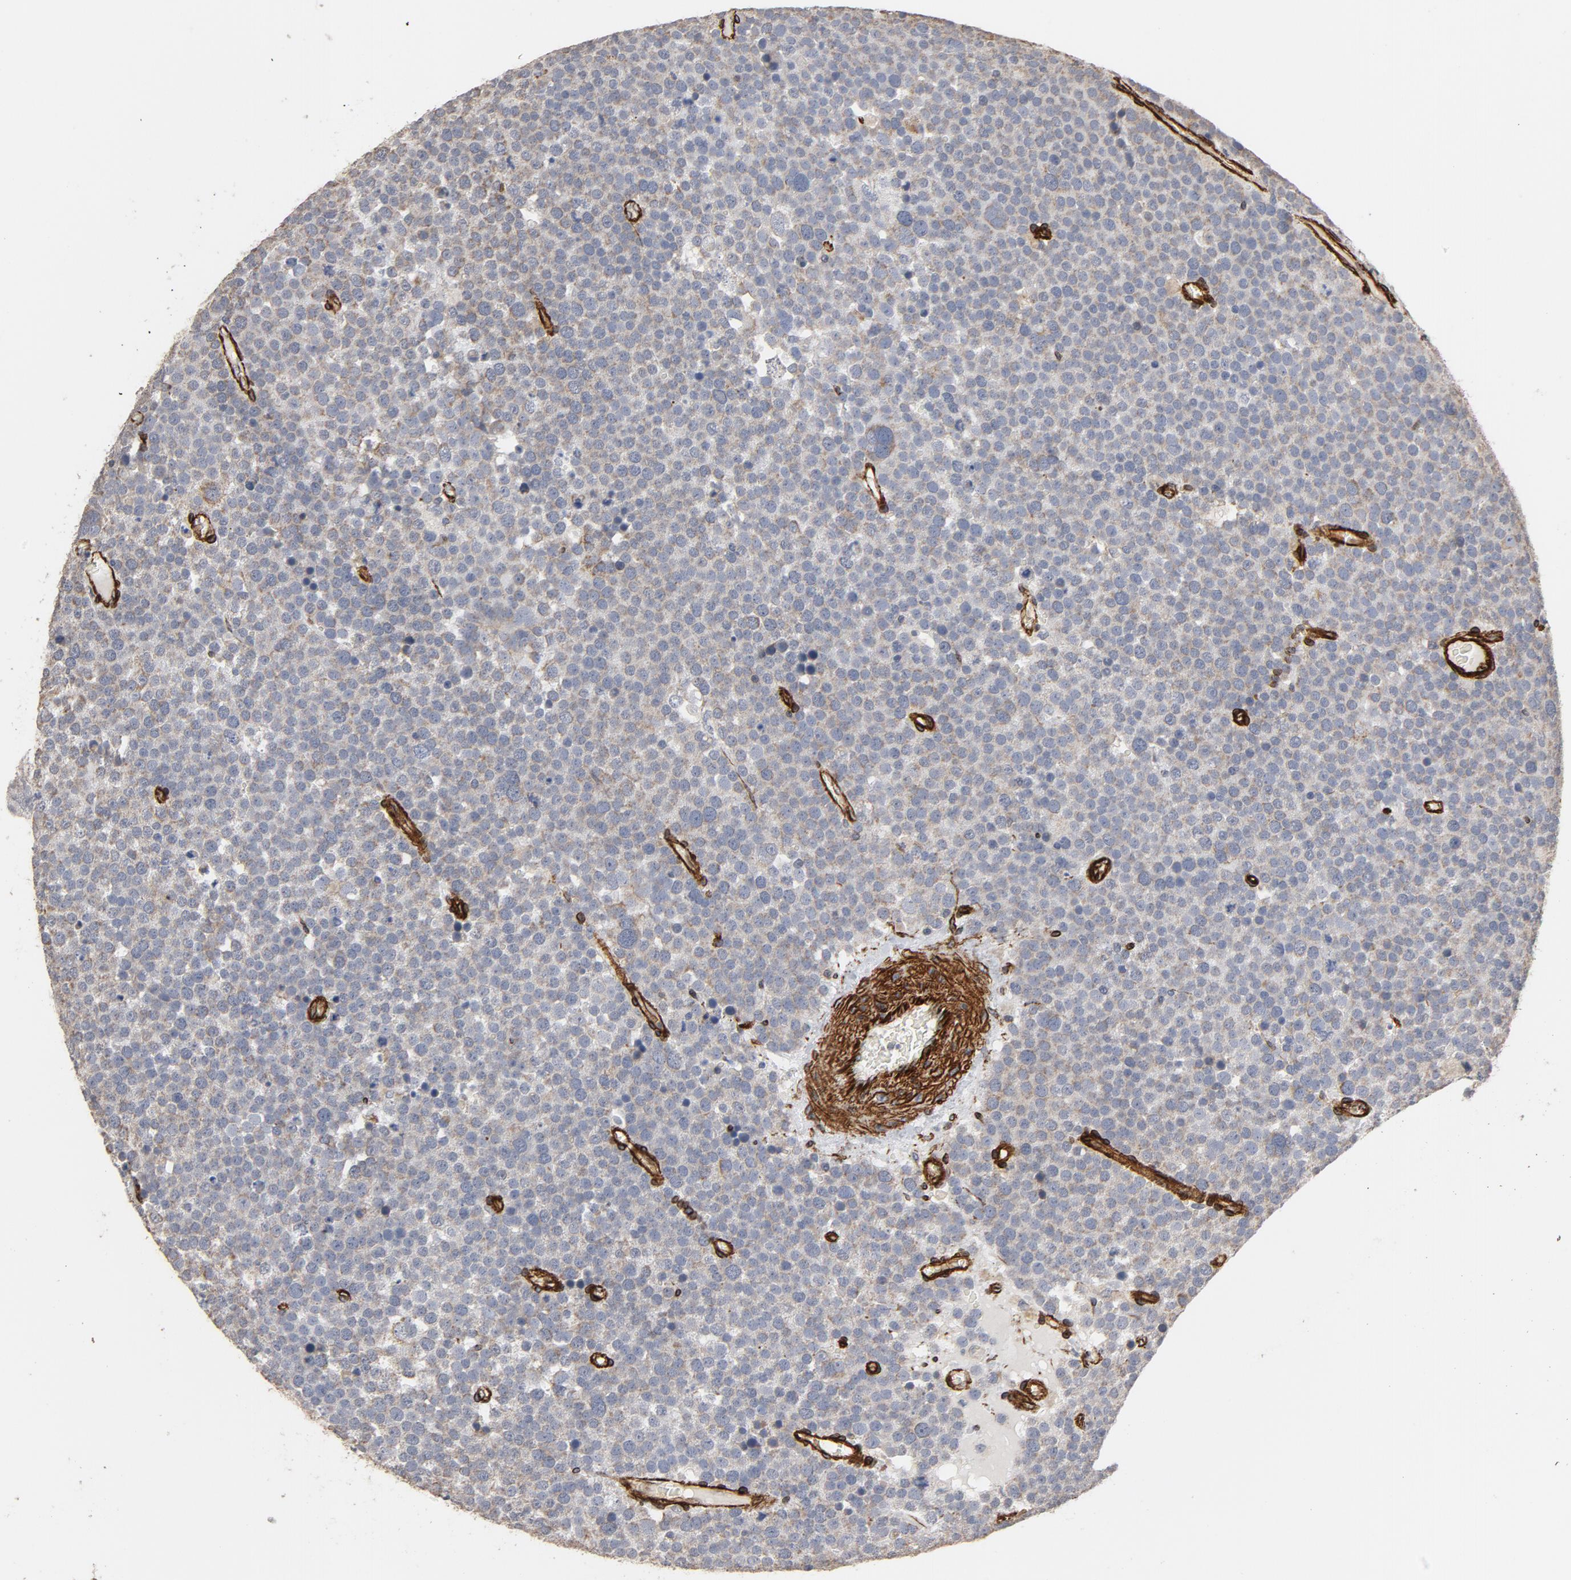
{"staining": {"intensity": "weak", "quantity": "<25%", "location": "cytoplasmic/membranous"}, "tissue": "testis cancer", "cell_type": "Tumor cells", "image_type": "cancer", "snomed": [{"axis": "morphology", "description": "Seminoma, NOS"}, {"axis": "topography", "description": "Testis"}], "caption": "The immunohistochemistry histopathology image has no significant staining in tumor cells of testis cancer tissue.", "gene": "GNG2", "patient": {"sex": "male", "age": 71}}